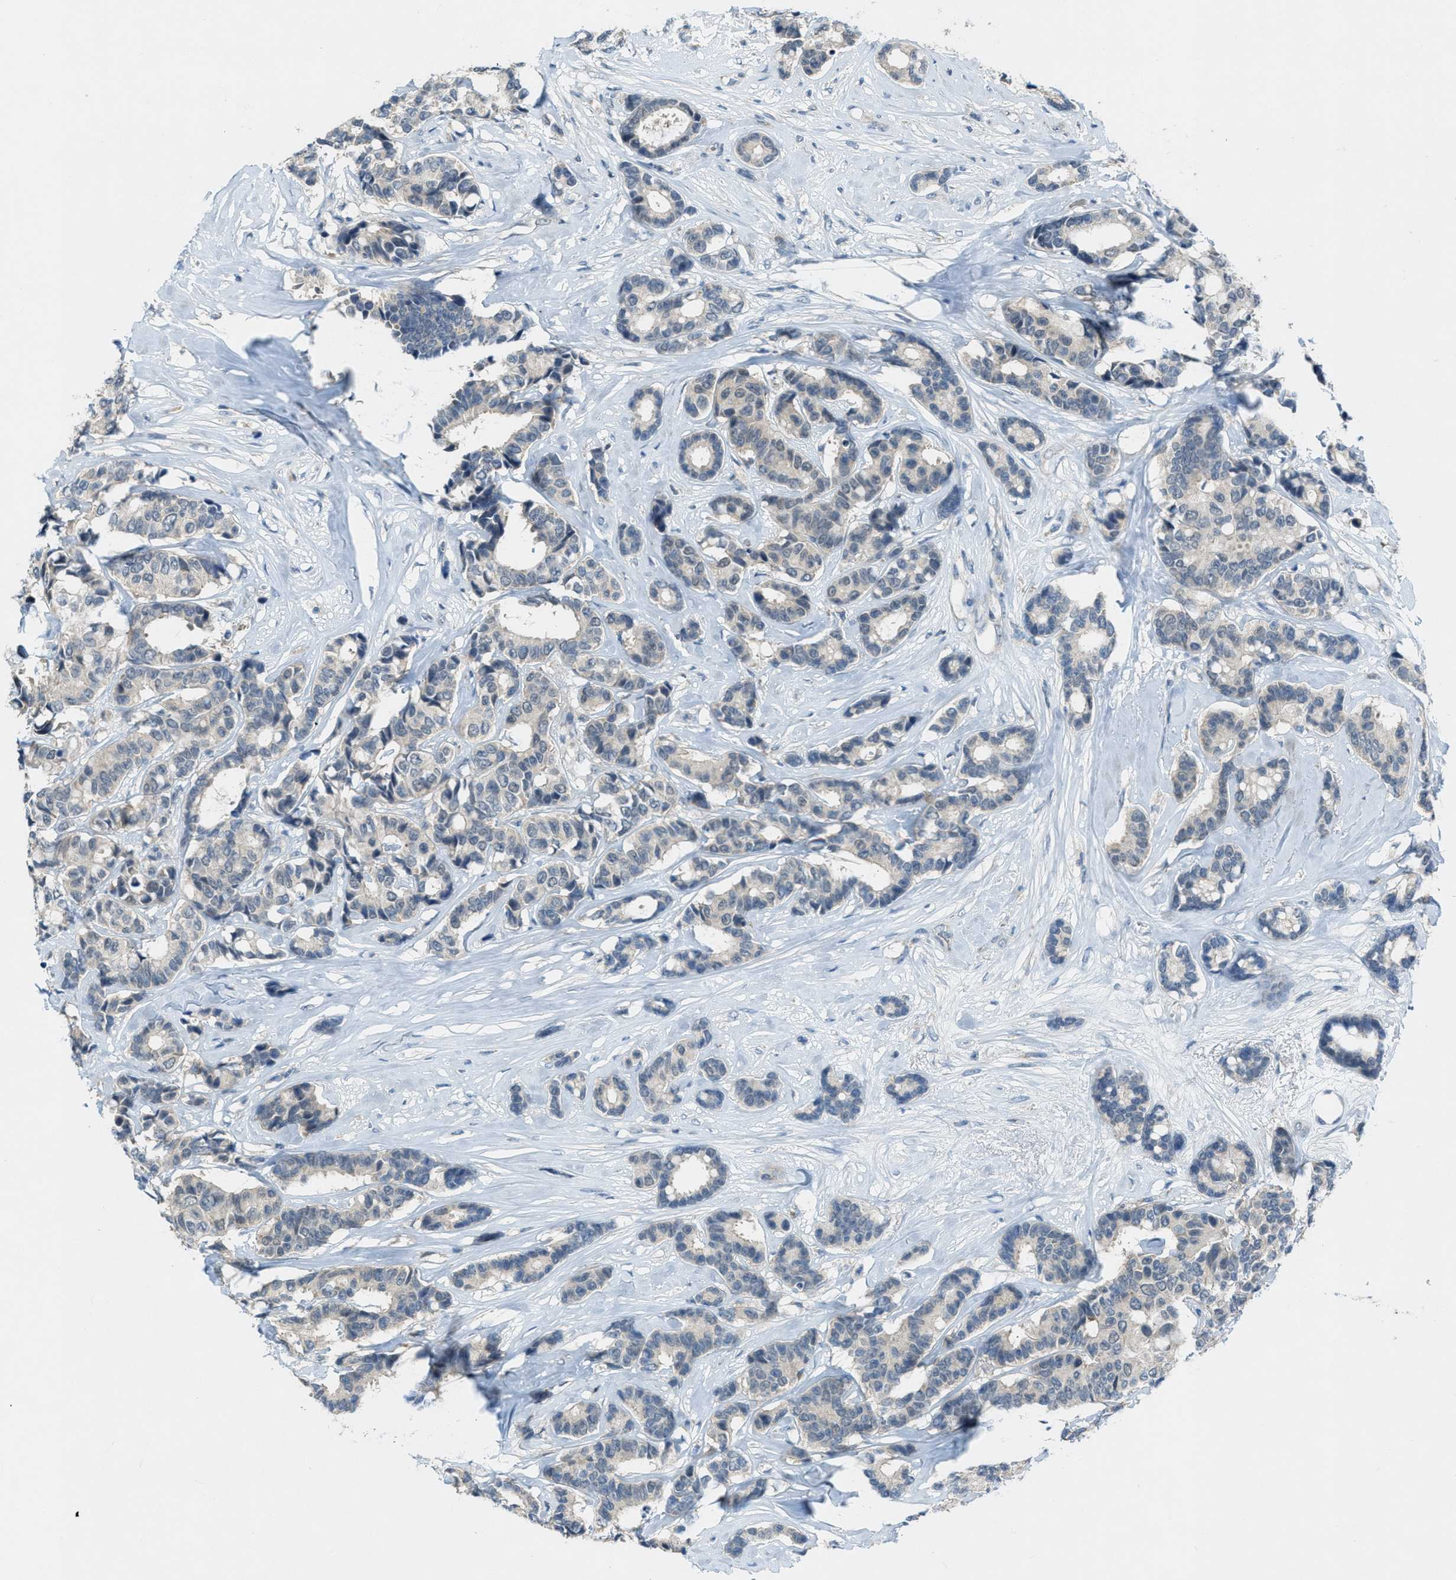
{"staining": {"intensity": "negative", "quantity": "none", "location": "none"}, "tissue": "breast cancer", "cell_type": "Tumor cells", "image_type": "cancer", "snomed": [{"axis": "morphology", "description": "Duct carcinoma"}, {"axis": "topography", "description": "Breast"}], "caption": "Immunohistochemical staining of breast invasive ductal carcinoma demonstrates no significant staining in tumor cells.", "gene": "CDON", "patient": {"sex": "female", "age": 87}}